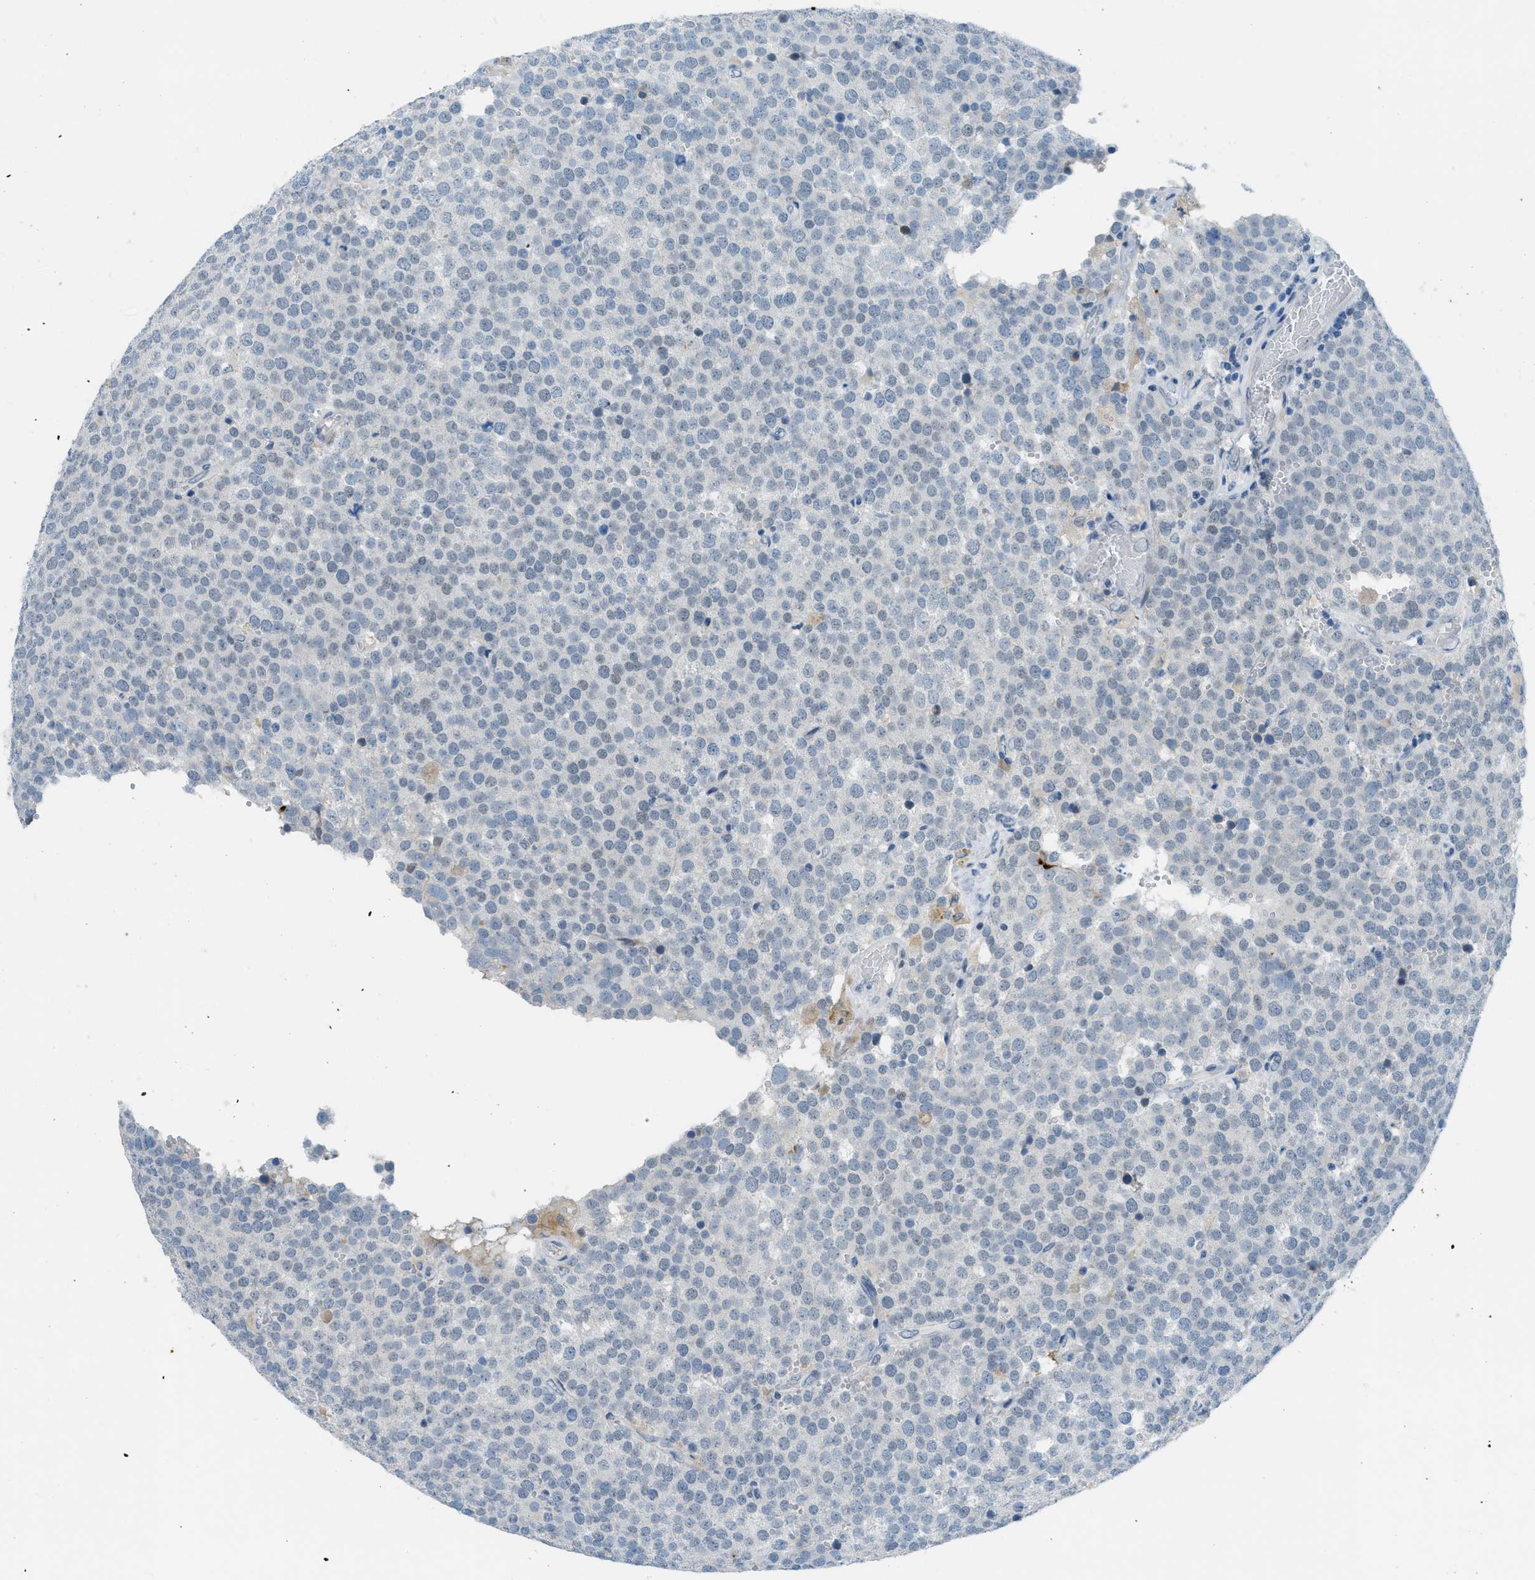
{"staining": {"intensity": "negative", "quantity": "none", "location": "none"}, "tissue": "testis cancer", "cell_type": "Tumor cells", "image_type": "cancer", "snomed": [{"axis": "morphology", "description": "Normal tissue, NOS"}, {"axis": "morphology", "description": "Seminoma, NOS"}, {"axis": "topography", "description": "Testis"}], "caption": "DAB immunohistochemical staining of testis cancer (seminoma) reveals no significant staining in tumor cells.", "gene": "KLHL8", "patient": {"sex": "male", "age": 71}}